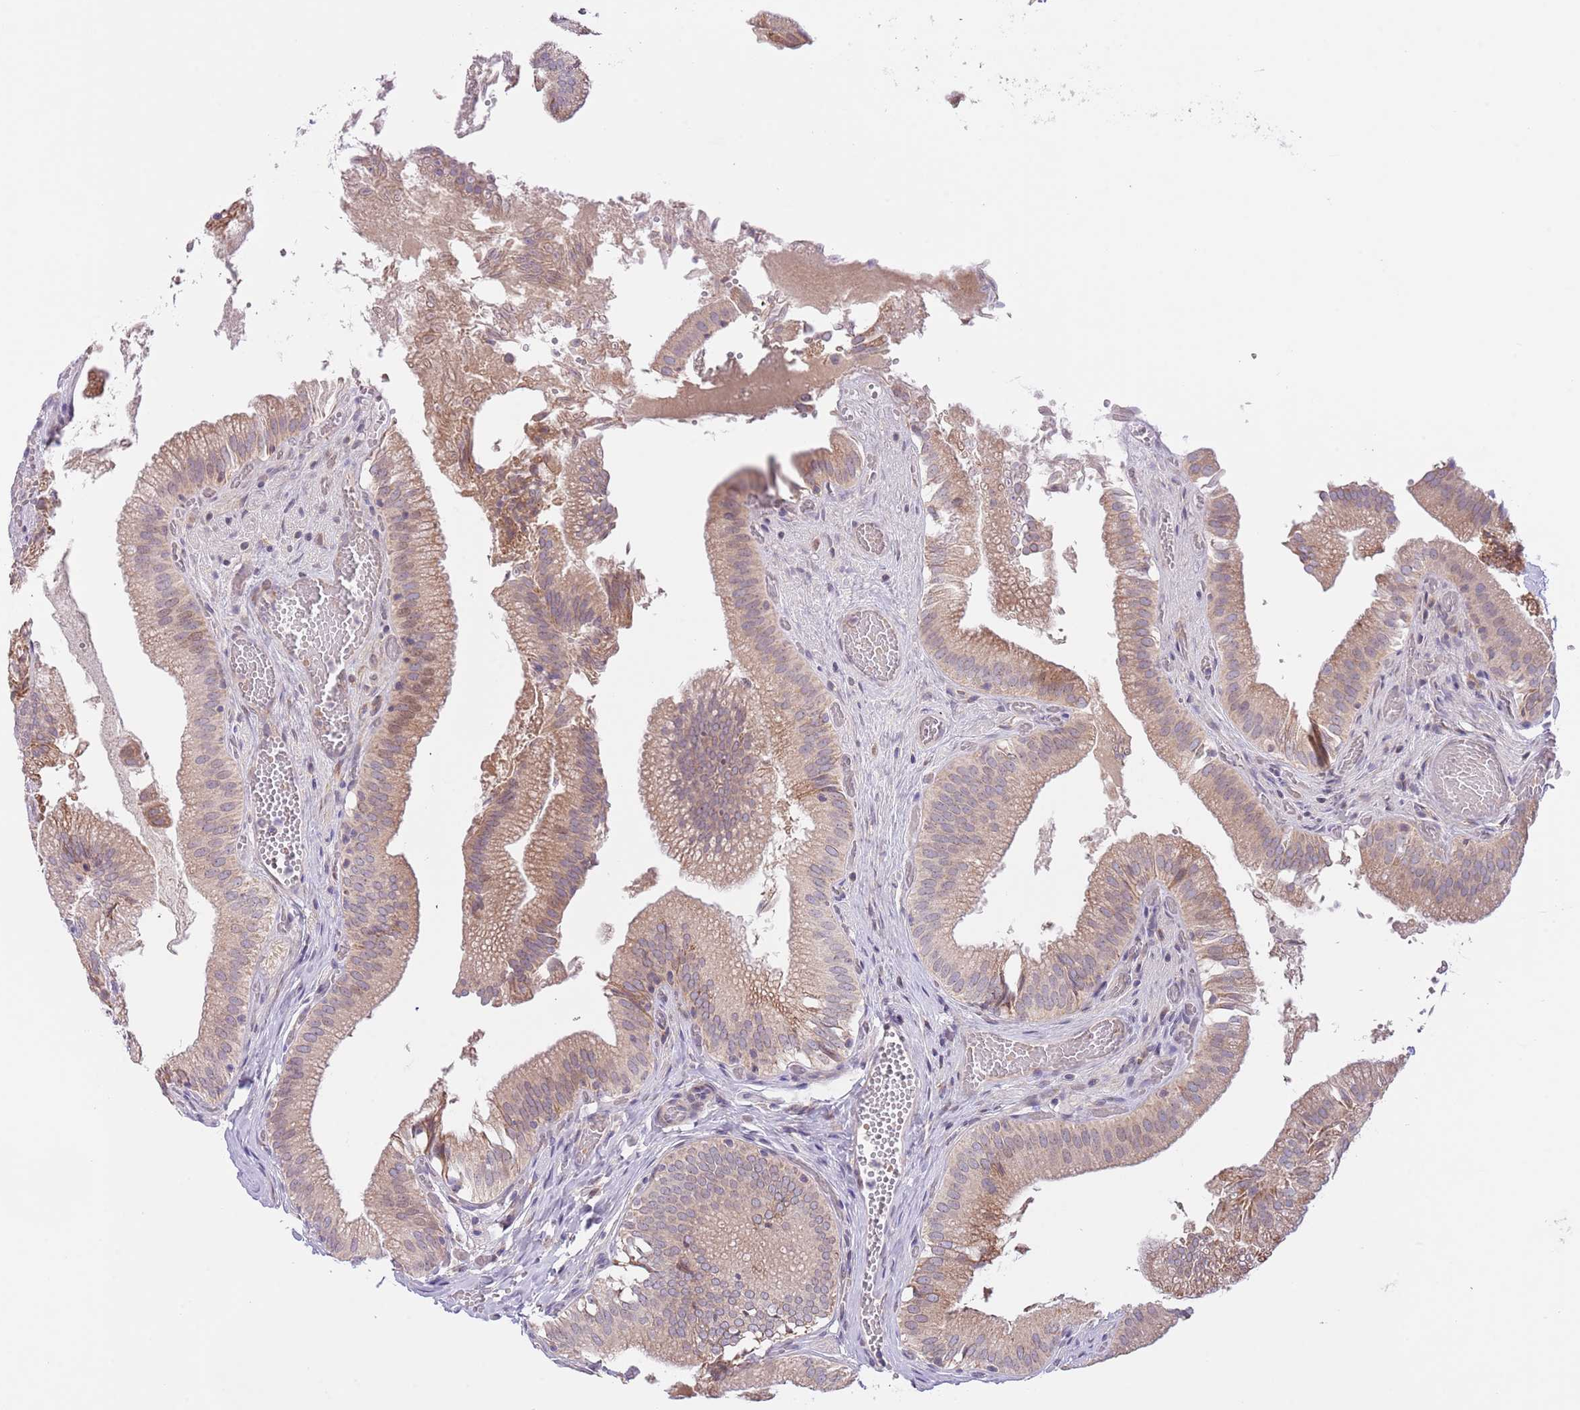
{"staining": {"intensity": "moderate", "quantity": ">75%", "location": "cytoplasmic/membranous"}, "tissue": "gallbladder", "cell_type": "Glandular cells", "image_type": "normal", "snomed": [{"axis": "morphology", "description": "Normal tissue, NOS"}, {"axis": "topography", "description": "Gallbladder"}, {"axis": "topography", "description": "Peripheral nerve tissue"}], "caption": "A micrograph showing moderate cytoplasmic/membranous staining in approximately >75% of glandular cells in unremarkable gallbladder, as visualized by brown immunohistochemical staining.", "gene": "AP1S2", "patient": {"sex": "male", "age": 17}}